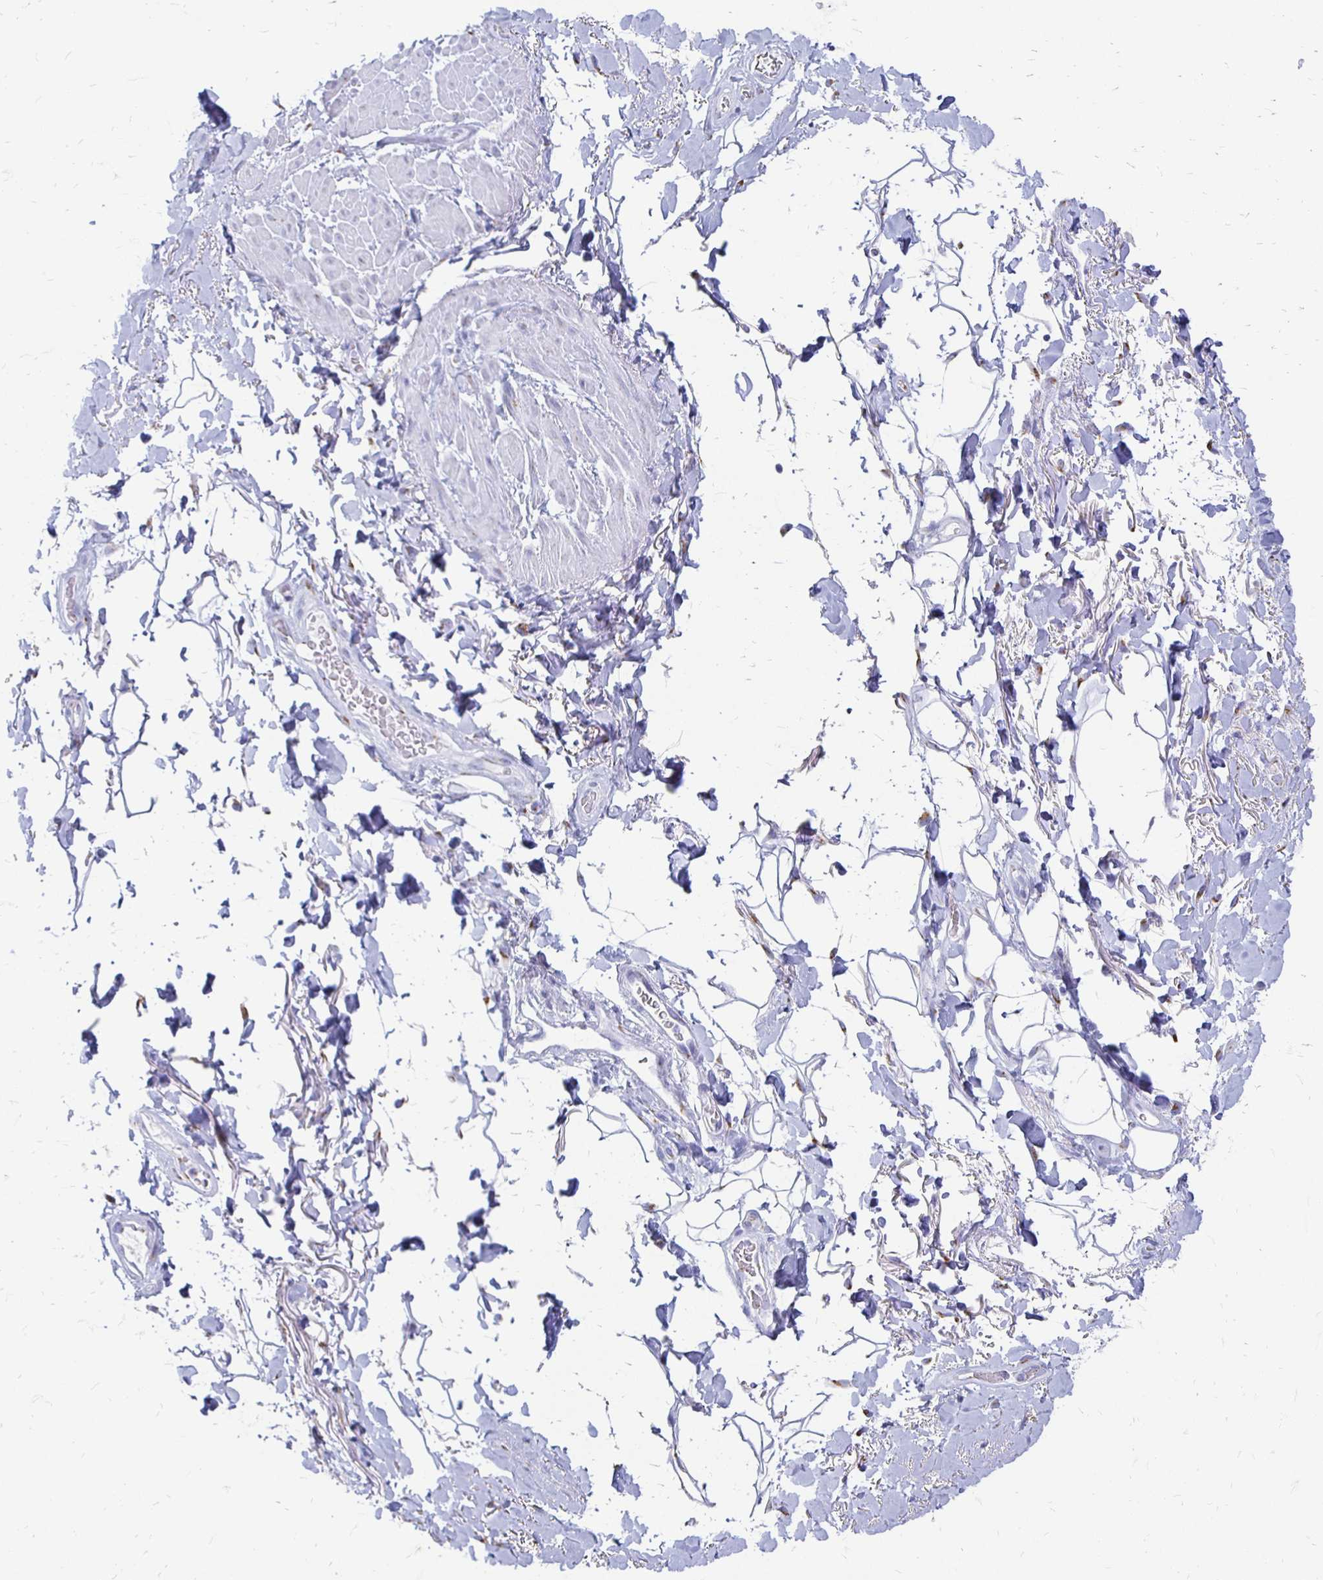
{"staining": {"intensity": "negative", "quantity": "none", "location": "none"}, "tissue": "adipose tissue", "cell_type": "Adipocytes", "image_type": "normal", "snomed": [{"axis": "morphology", "description": "Normal tissue, NOS"}, {"axis": "topography", "description": "Anal"}, {"axis": "topography", "description": "Peripheral nerve tissue"}], "caption": "Normal adipose tissue was stained to show a protein in brown. There is no significant expression in adipocytes.", "gene": "PAGE4", "patient": {"sex": "male", "age": 53}}